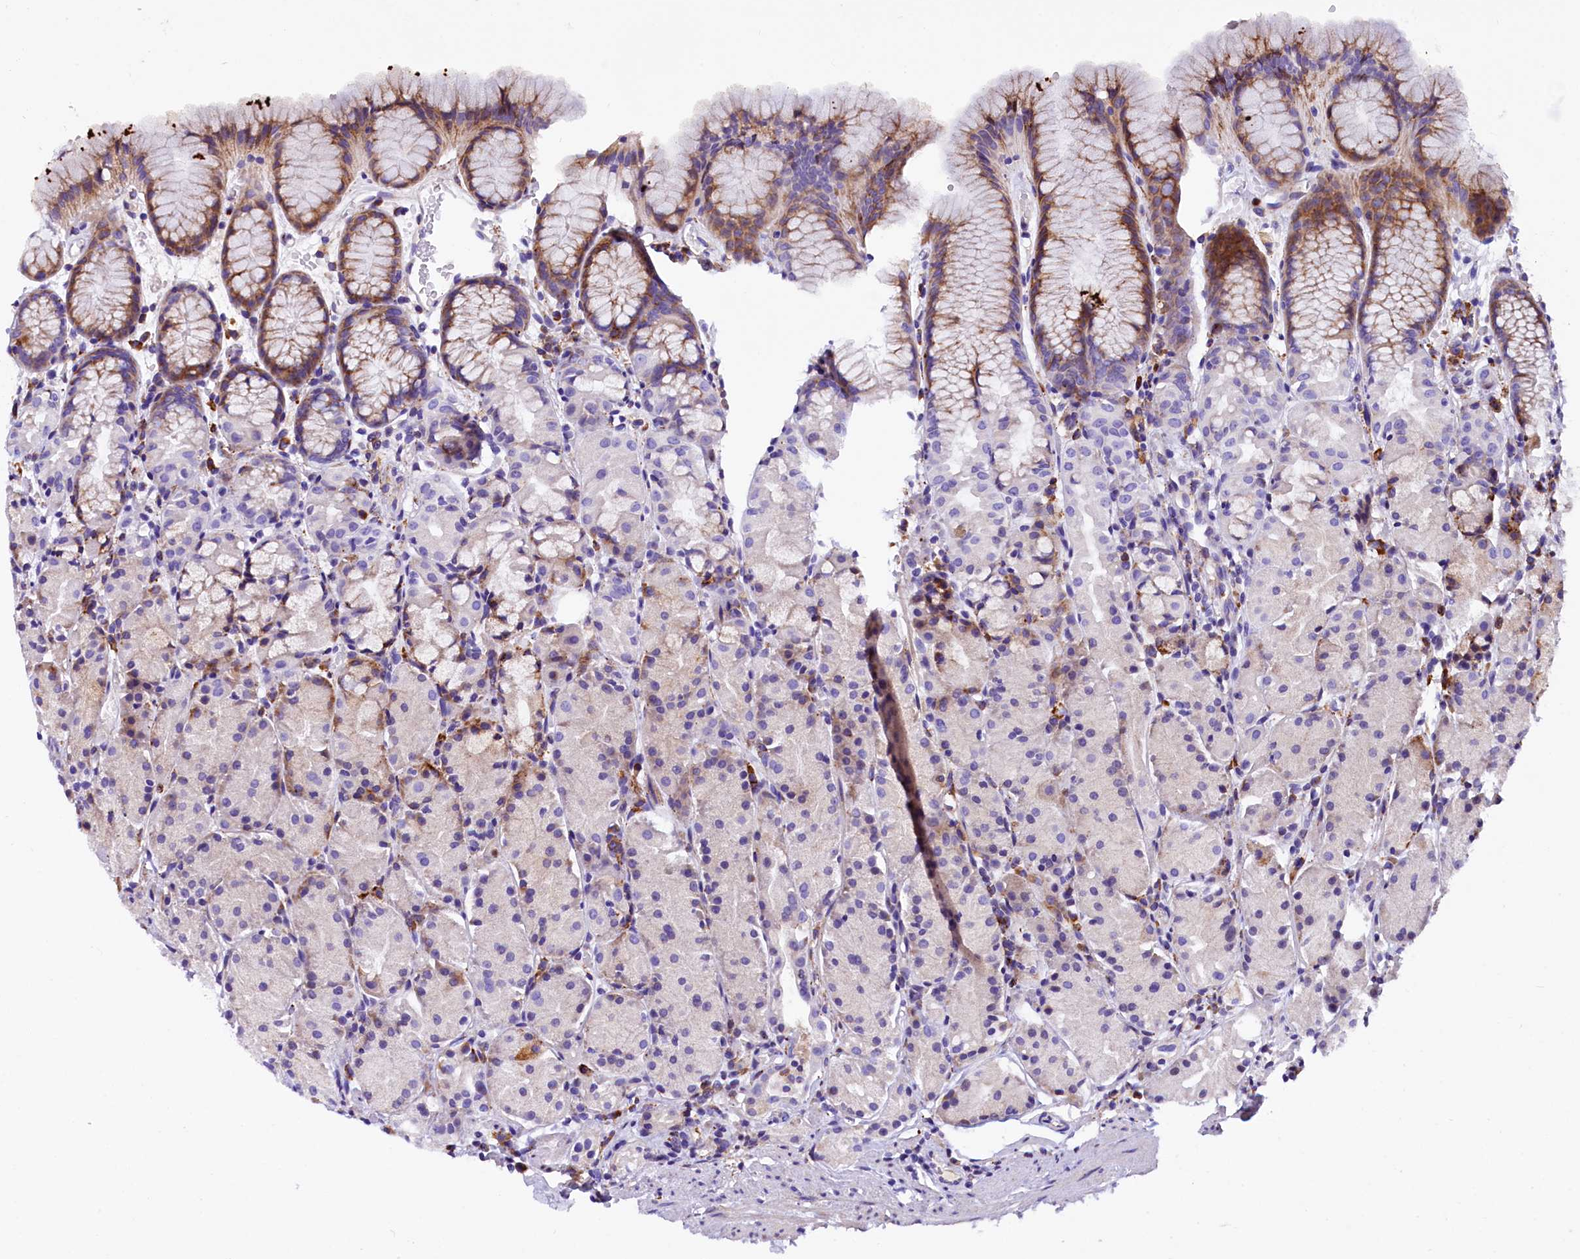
{"staining": {"intensity": "moderate", "quantity": "25%-75%", "location": "cytoplasmic/membranous"}, "tissue": "stomach", "cell_type": "Glandular cells", "image_type": "normal", "snomed": [{"axis": "morphology", "description": "Normal tissue, NOS"}, {"axis": "topography", "description": "Stomach, upper"}], "caption": "Approximately 25%-75% of glandular cells in benign human stomach demonstrate moderate cytoplasmic/membranous protein expression as visualized by brown immunohistochemical staining.", "gene": "CMTR2", "patient": {"sex": "male", "age": 47}}